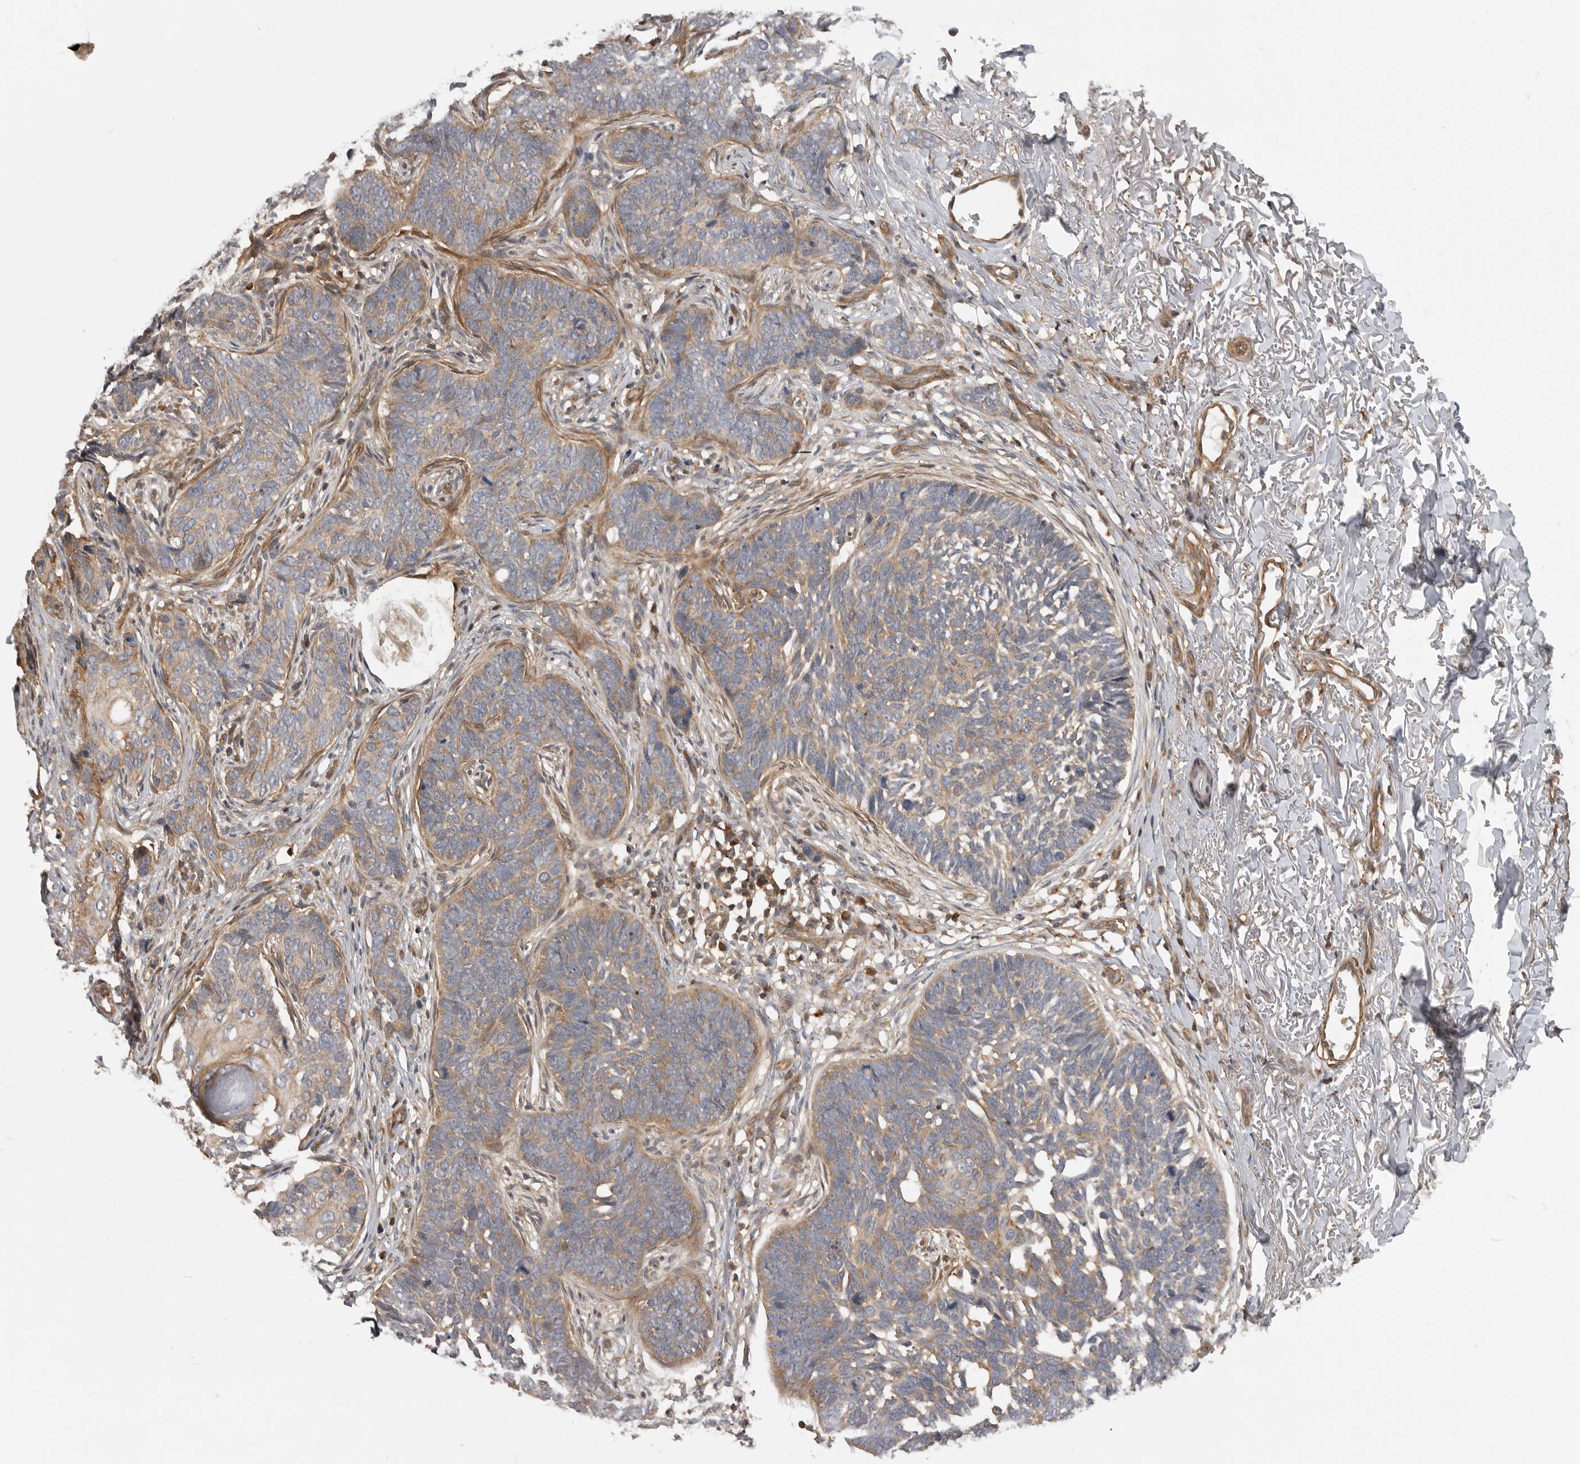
{"staining": {"intensity": "moderate", "quantity": "<25%", "location": "cytoplasmic/membranous"}, "tissue": "skin cancer", "cell_type": "Tumor cells", "image_type": "cancer", "snomed": [{"axis": "morphology", "description": "Normal tissue, NOS"}, {"axis": "morphology", "description": "Basal cell carcinoma"}, {"axis": "topography", "description": "Skin"}], "caption": "IHC micrograph of neoplastic tissue: human skin cancer (basal cell carcinoma) stained using IHC exhibits low levels of moderate protein expression localized specifically in the cytoplasmic/membranous of tumor cells, appearing as a cytoplasmic/membranous brown color.", "gene": "TRIM56", "patient": {"sex": "male", "age": 77}}